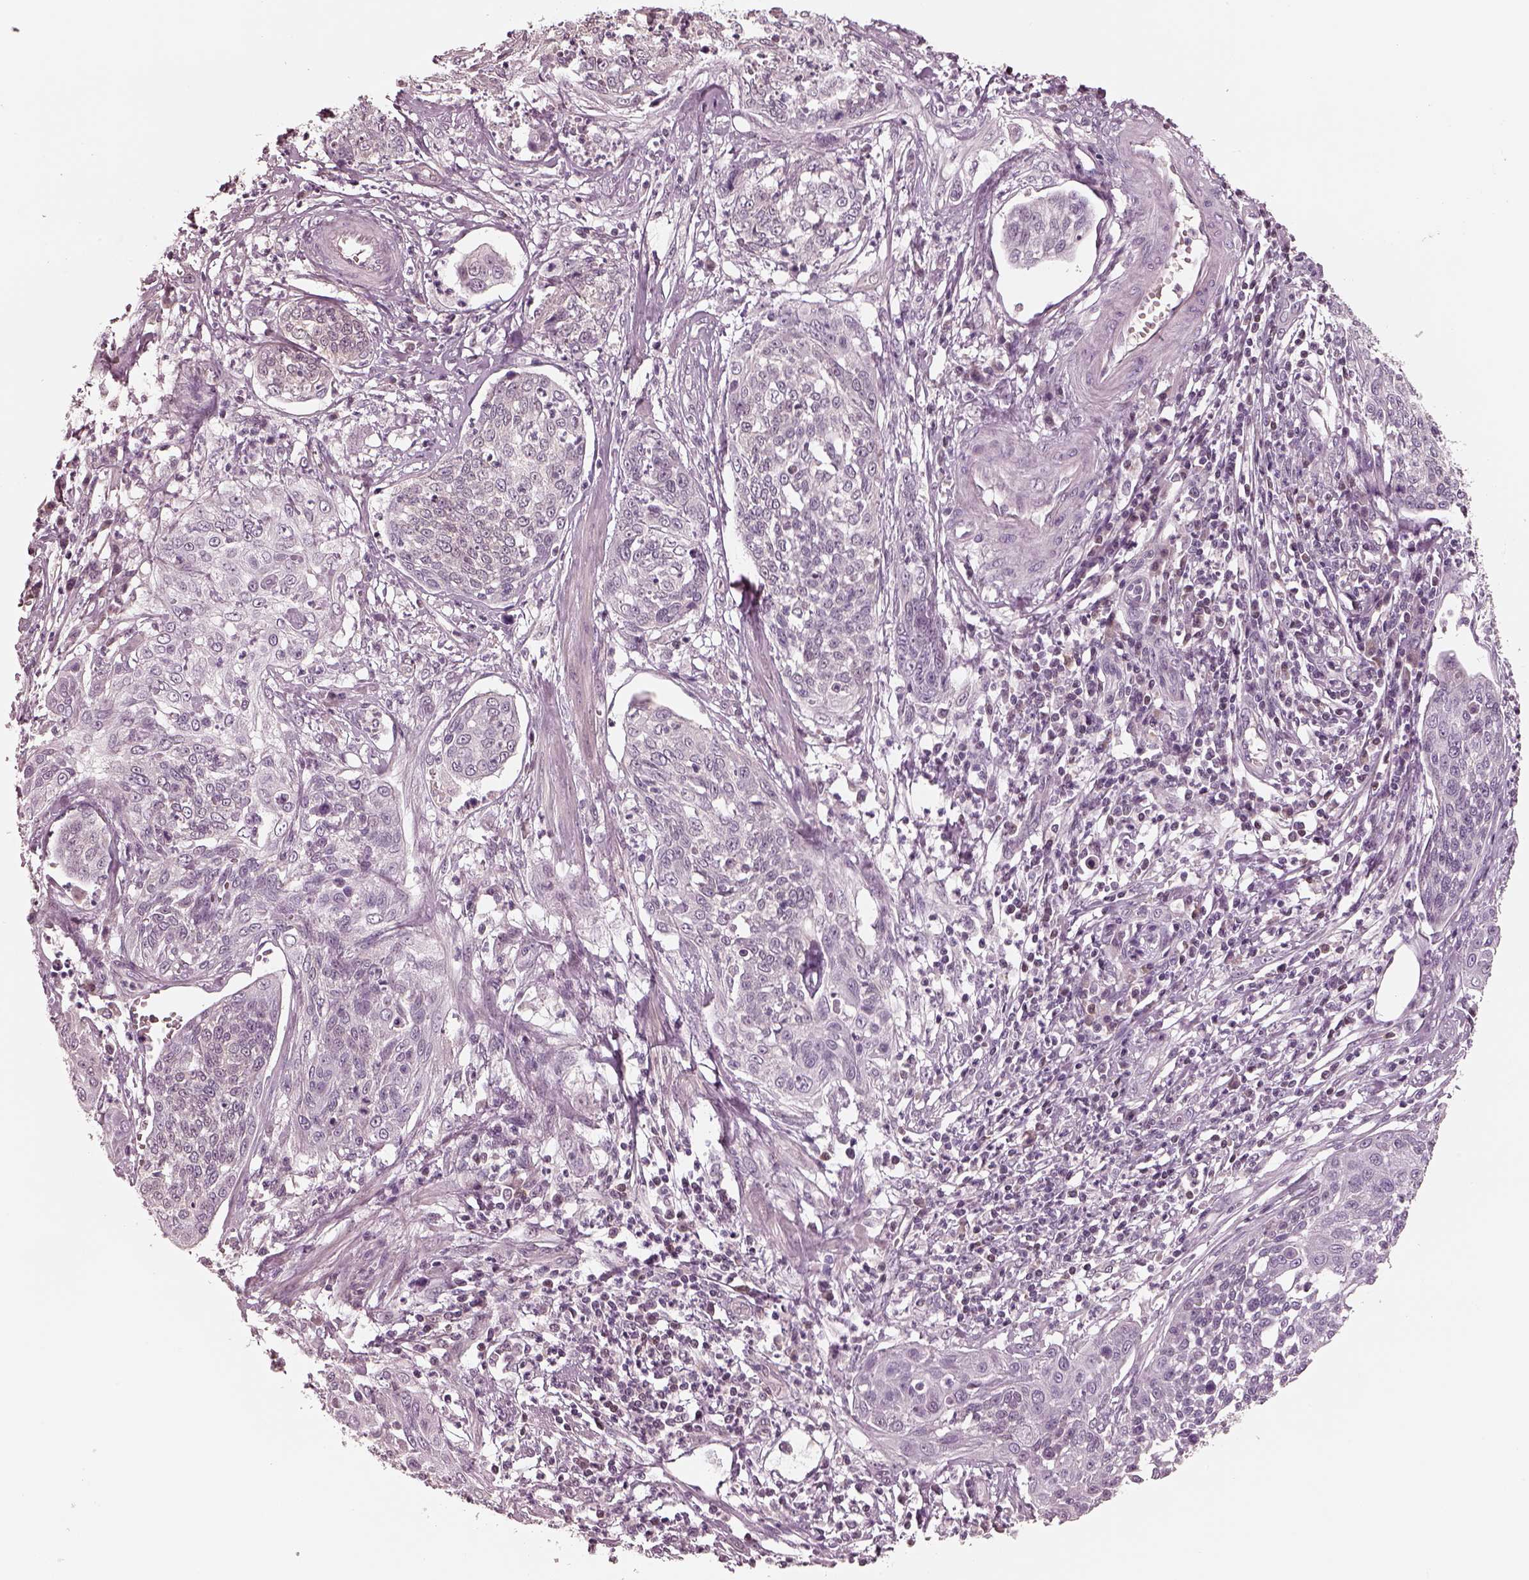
{"staining": {"intensity": "negative", "quantity": "none", "location": "none"}, "tissue": "cervical cancer", "cell_type": "Tumor cells", "image_type": "cancer", "snomed": [{"axis": "morphology", "description": "Squamous cell carcinoma, NOS"}, {"axis": "topography", "description": "Cervix"}], "caption": "Image shows no significant protein expression in tumor cells of cervical cancer.", "gene": "EGR4", "patient": {"sex": "female", "age": 34}}